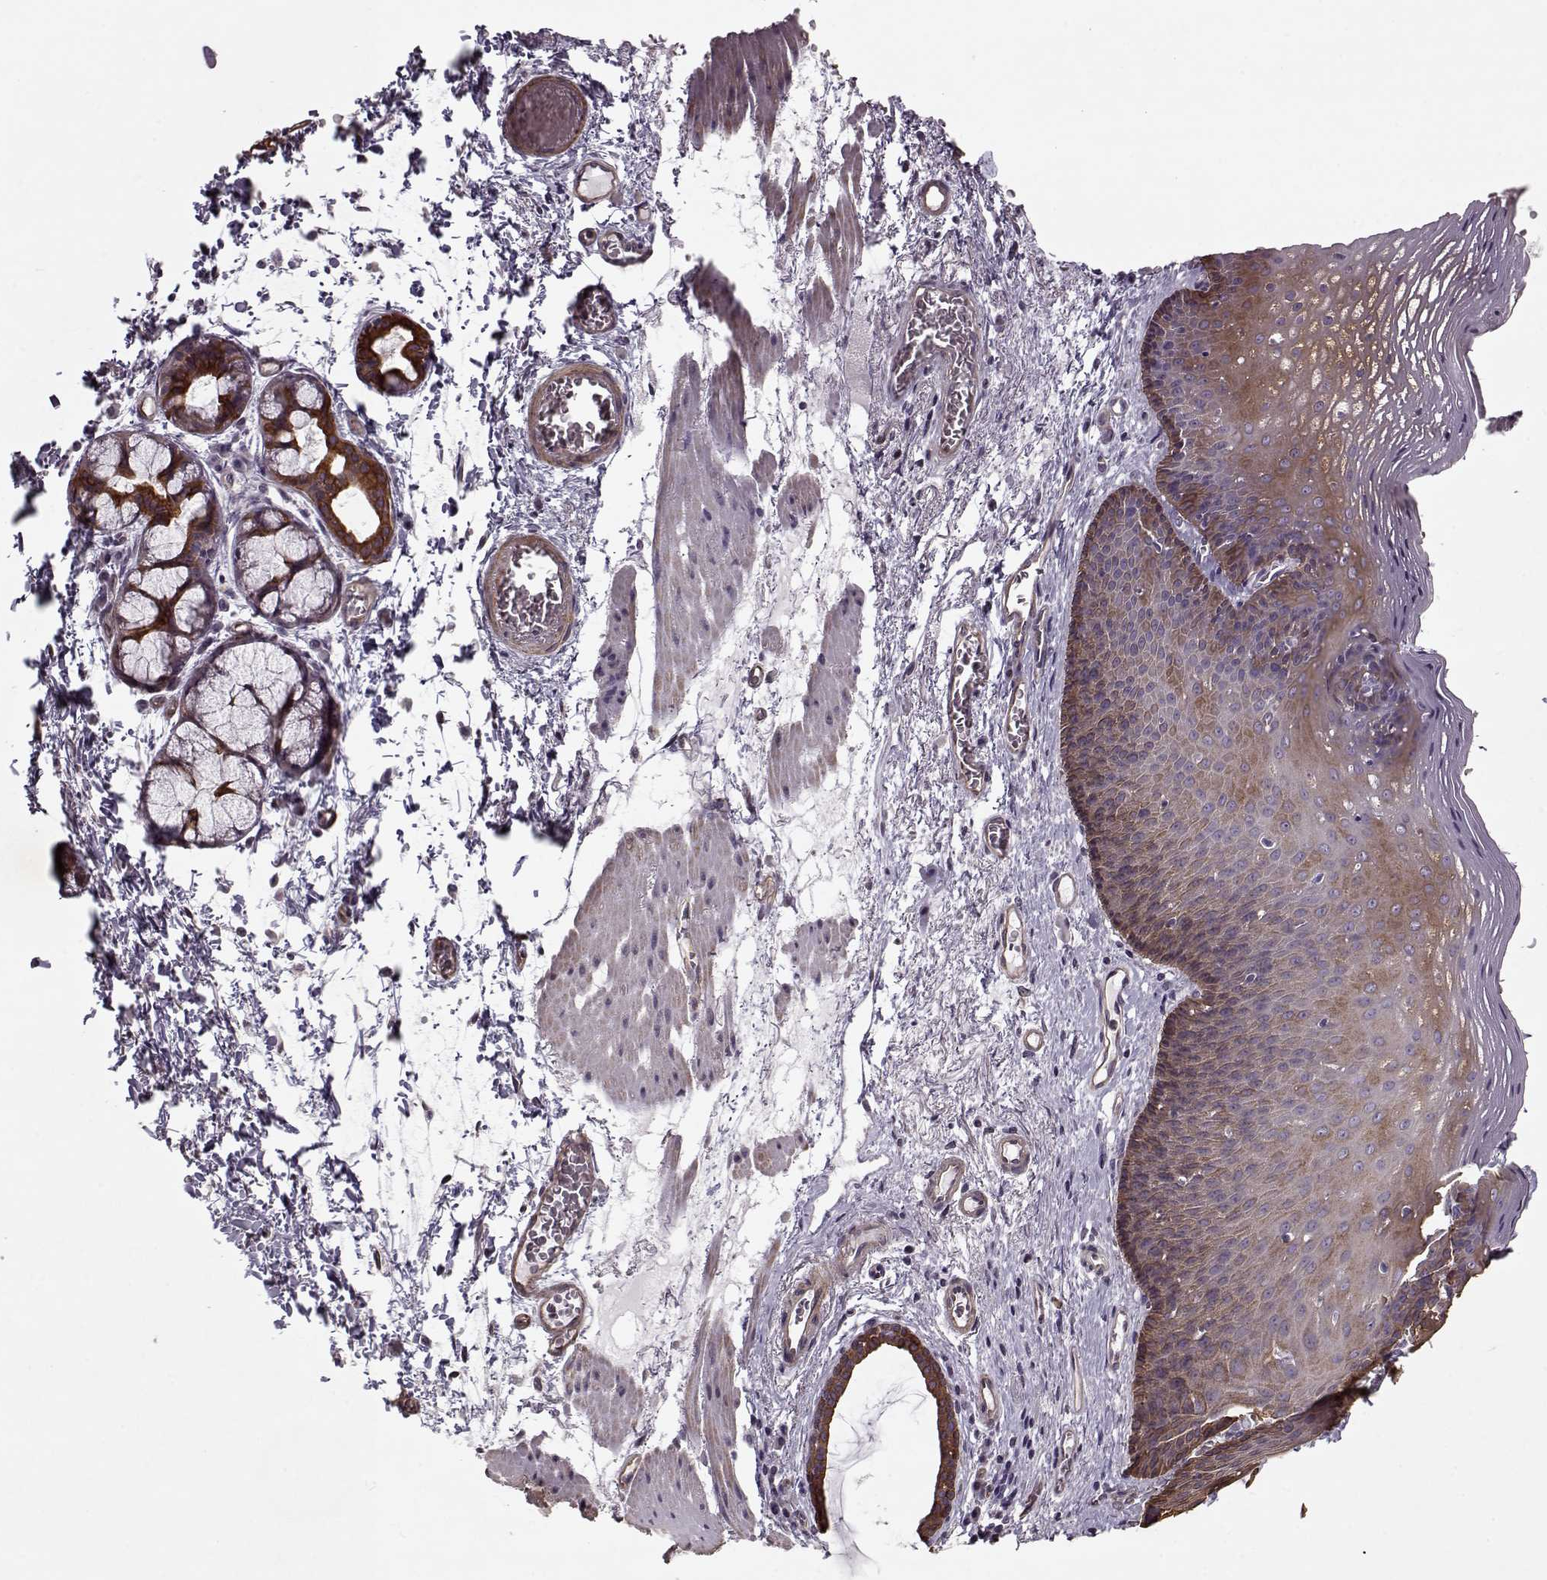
{"staining": {"intensity": "moderate", "quantity": ">75%", "location": "cytoplasmic/membranous"}, "tissue": "esophagus", "cell_type": "Squamous epithelial cells", "image_type": "normal", "snomed": [{"axis": "morphology", "description": "Normal tissue, NOS"}, {"axis": "topography", "description": "Esophagus"}], "caption": "About >75% of squamous epithelial cells in normal esophagus reveal moderate cytoplasmic/membranous protein expression as visualized by brown immunohistochemical staining.", "gene": "KRT9", "patient": {"sex": "male", "age": 76}}